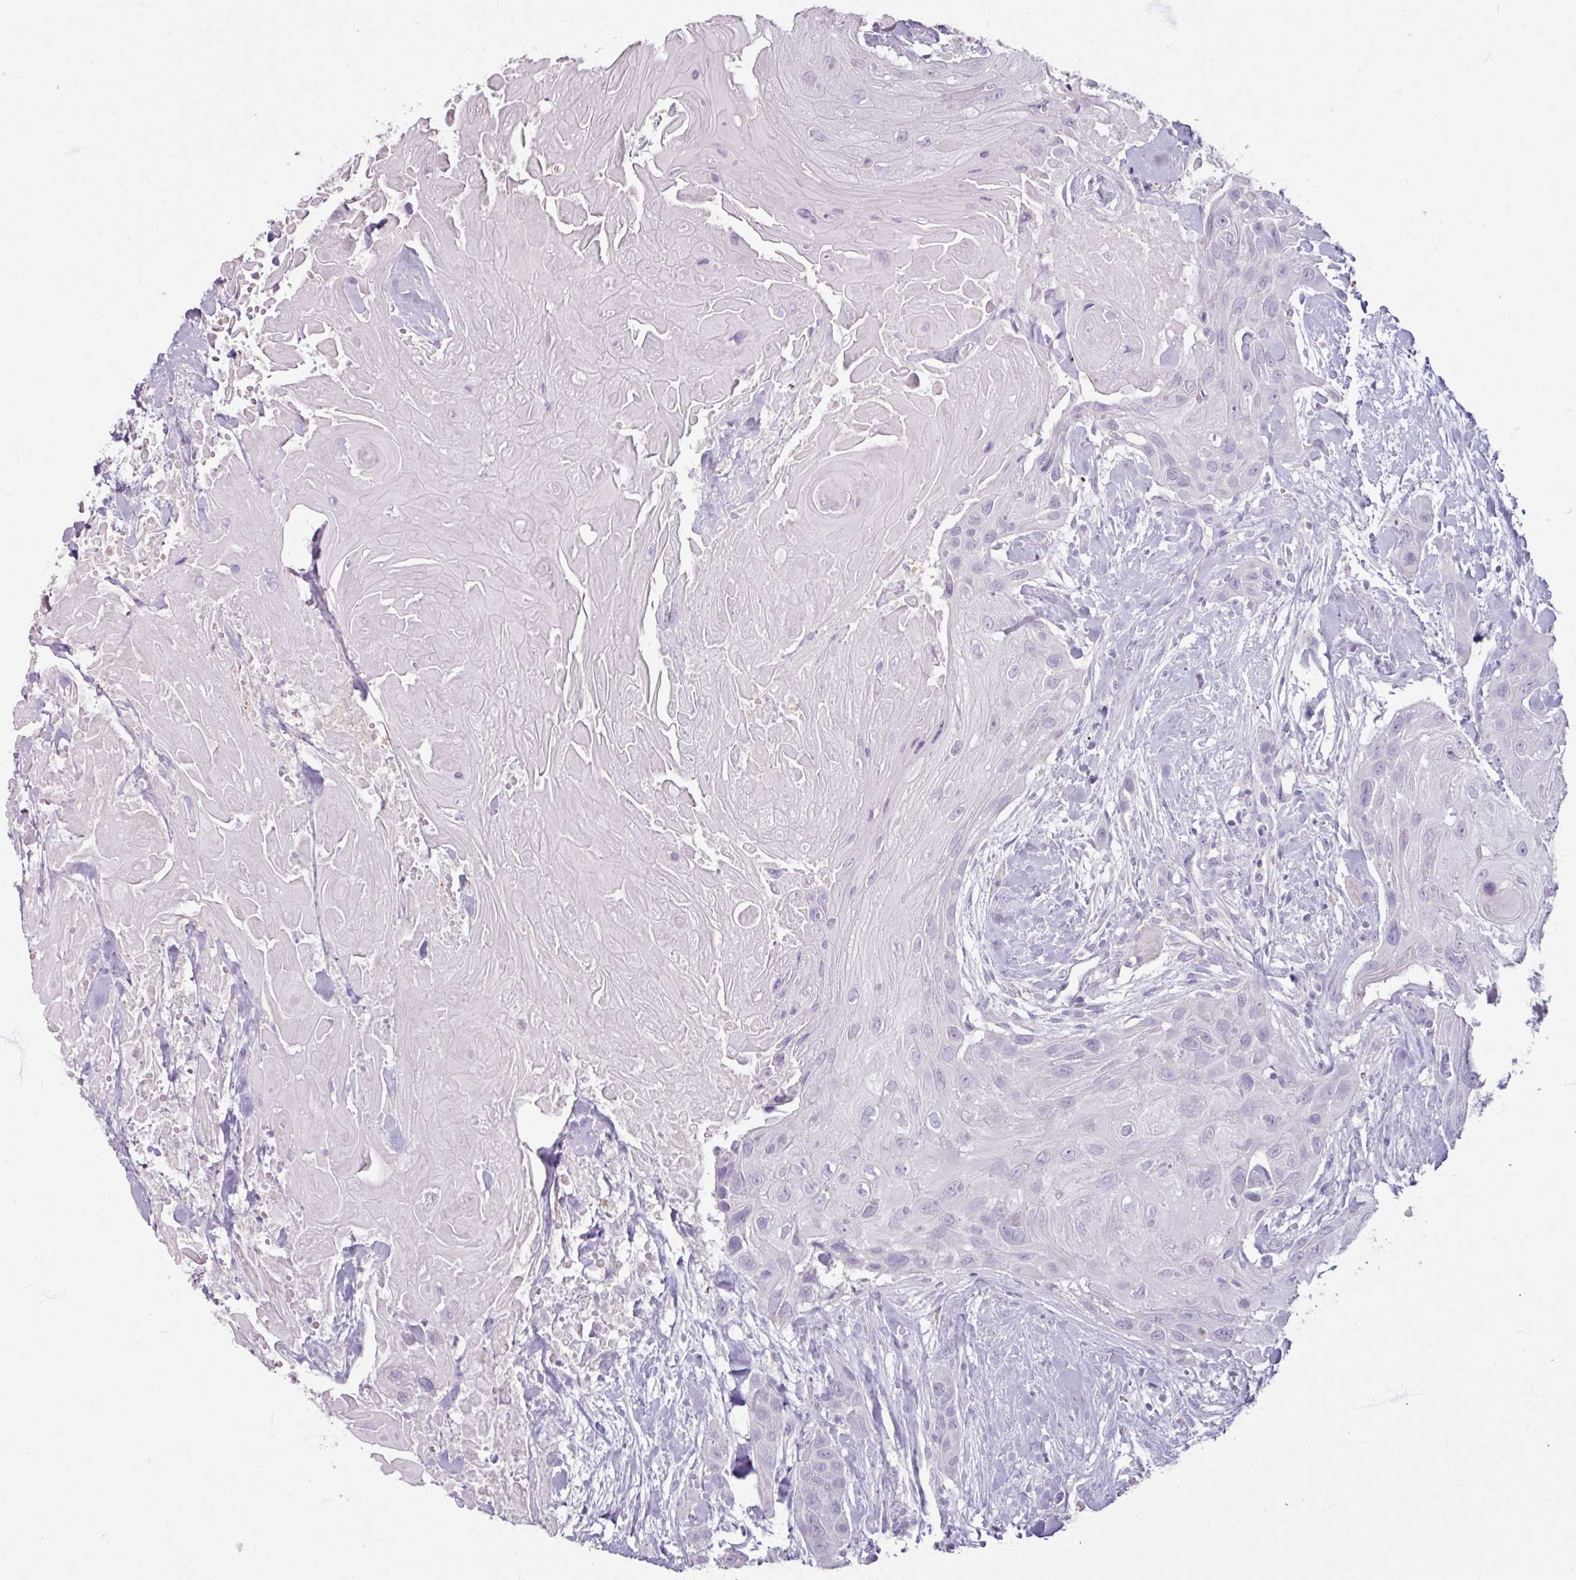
{"staining": {"intensity": "negative", "quantity": "none", "location": "none"}, "tissue": "head and neck cancer", "cell_type": "Tumor cells", "image_type": "cancer", "snomed": [{"axis": "morphology", "description": "Squamous cell carcinoma, NOS"}, {"axis": "topography", "description": "Head-Neck"}], "caption": "Immunohistochemical staining of head and neck cancer (squamous cell carcinoma) reveals no significant expression in tumor cells.", "gene": "SLC27A5", "patient": {"sex": "male", "age": 81}}